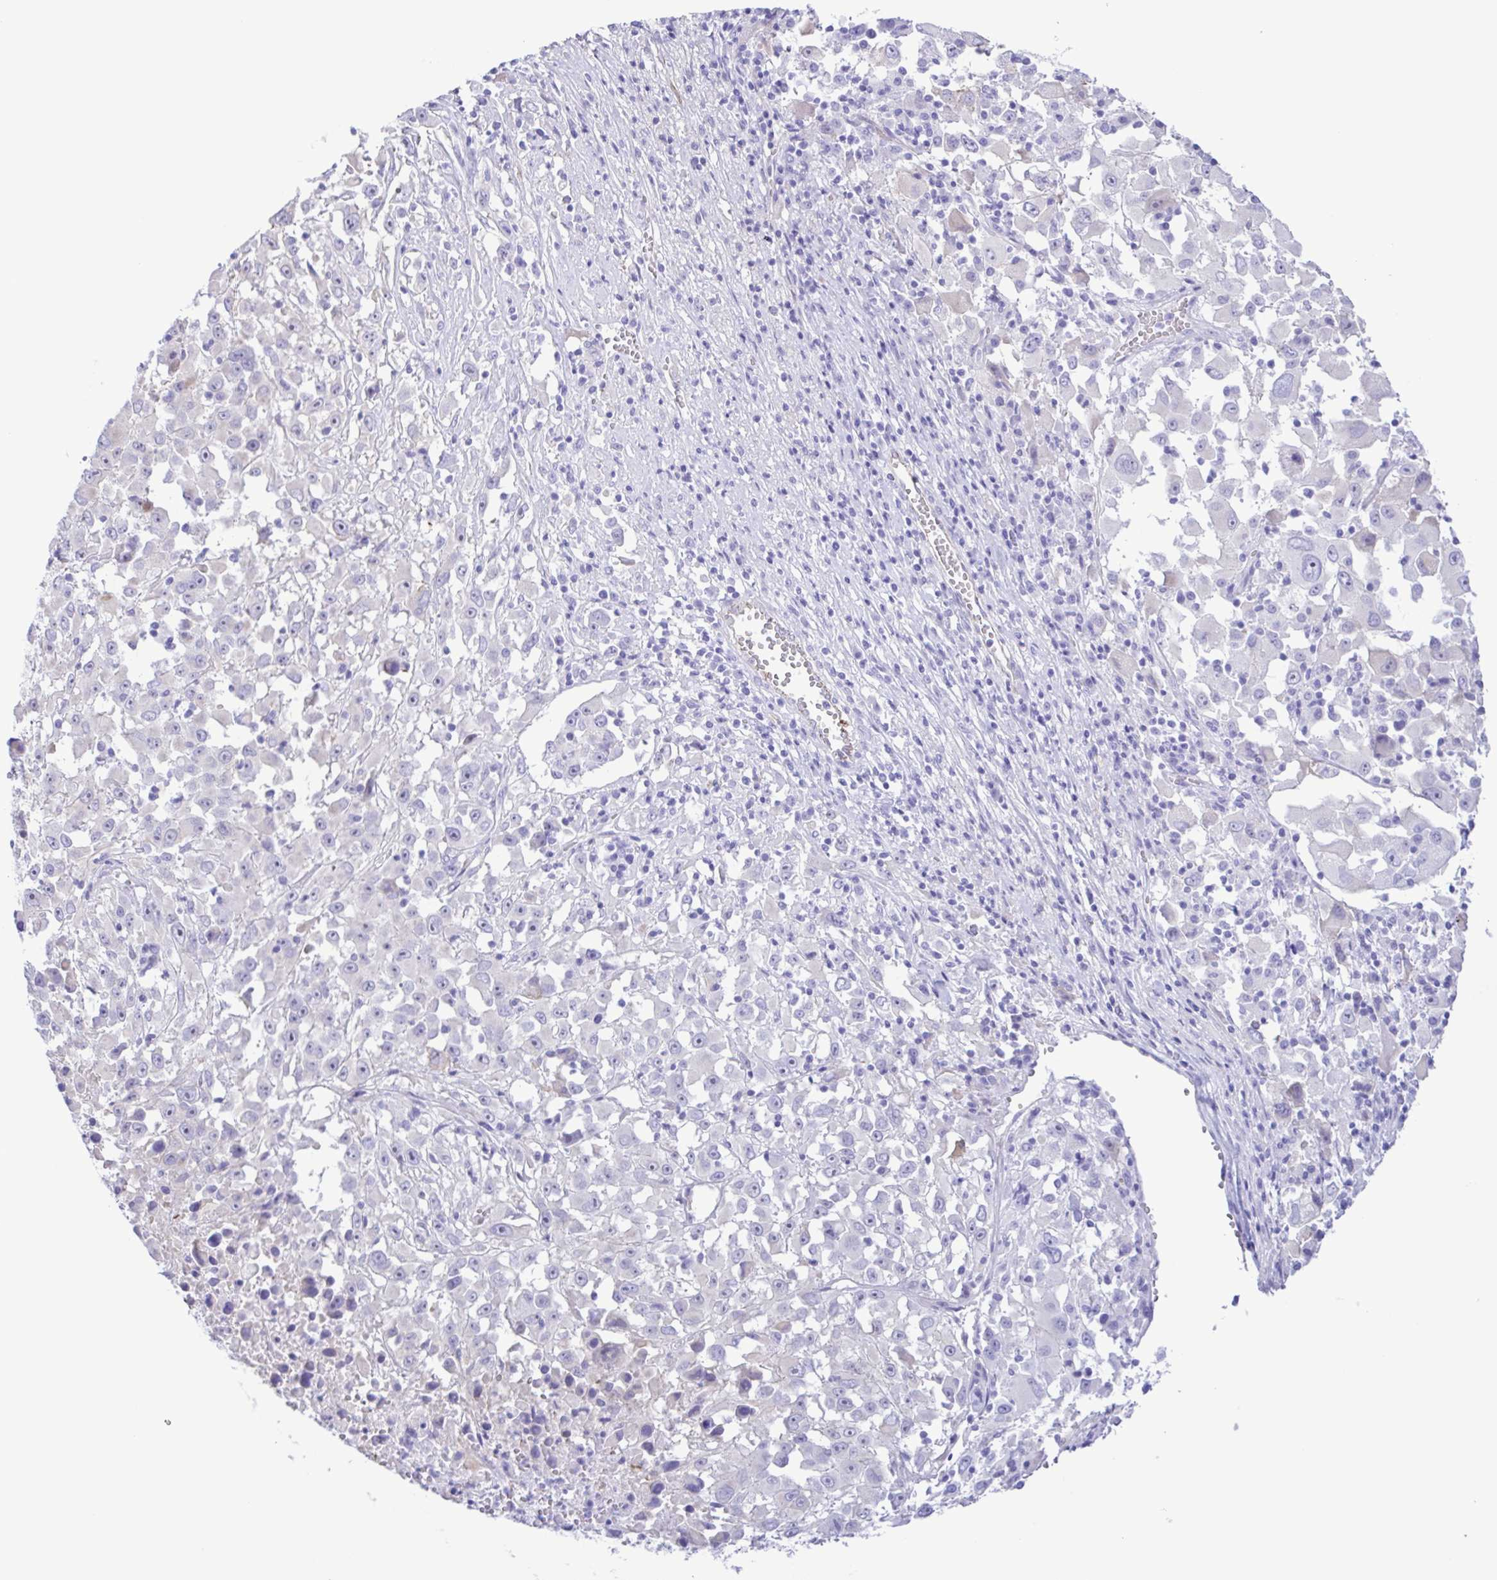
{"staining": {"intensity": "negative", "quantity": "none", "location": "none"}, "tissue": "melanoma", "cell_type": "Tumor cells", "image_type": "cancer", "snomed": [{"axis": "morphology", "description": "Malignant melanoma, Metastatic site"}, {"axis": "topography", "description": "Soft tissue"}], "caption": "Histopathology image shows no significant protein expression in tumor cells of melanoma.", "gene": "CYP11A1", "patient": {"sex": "male", "age": 50}}